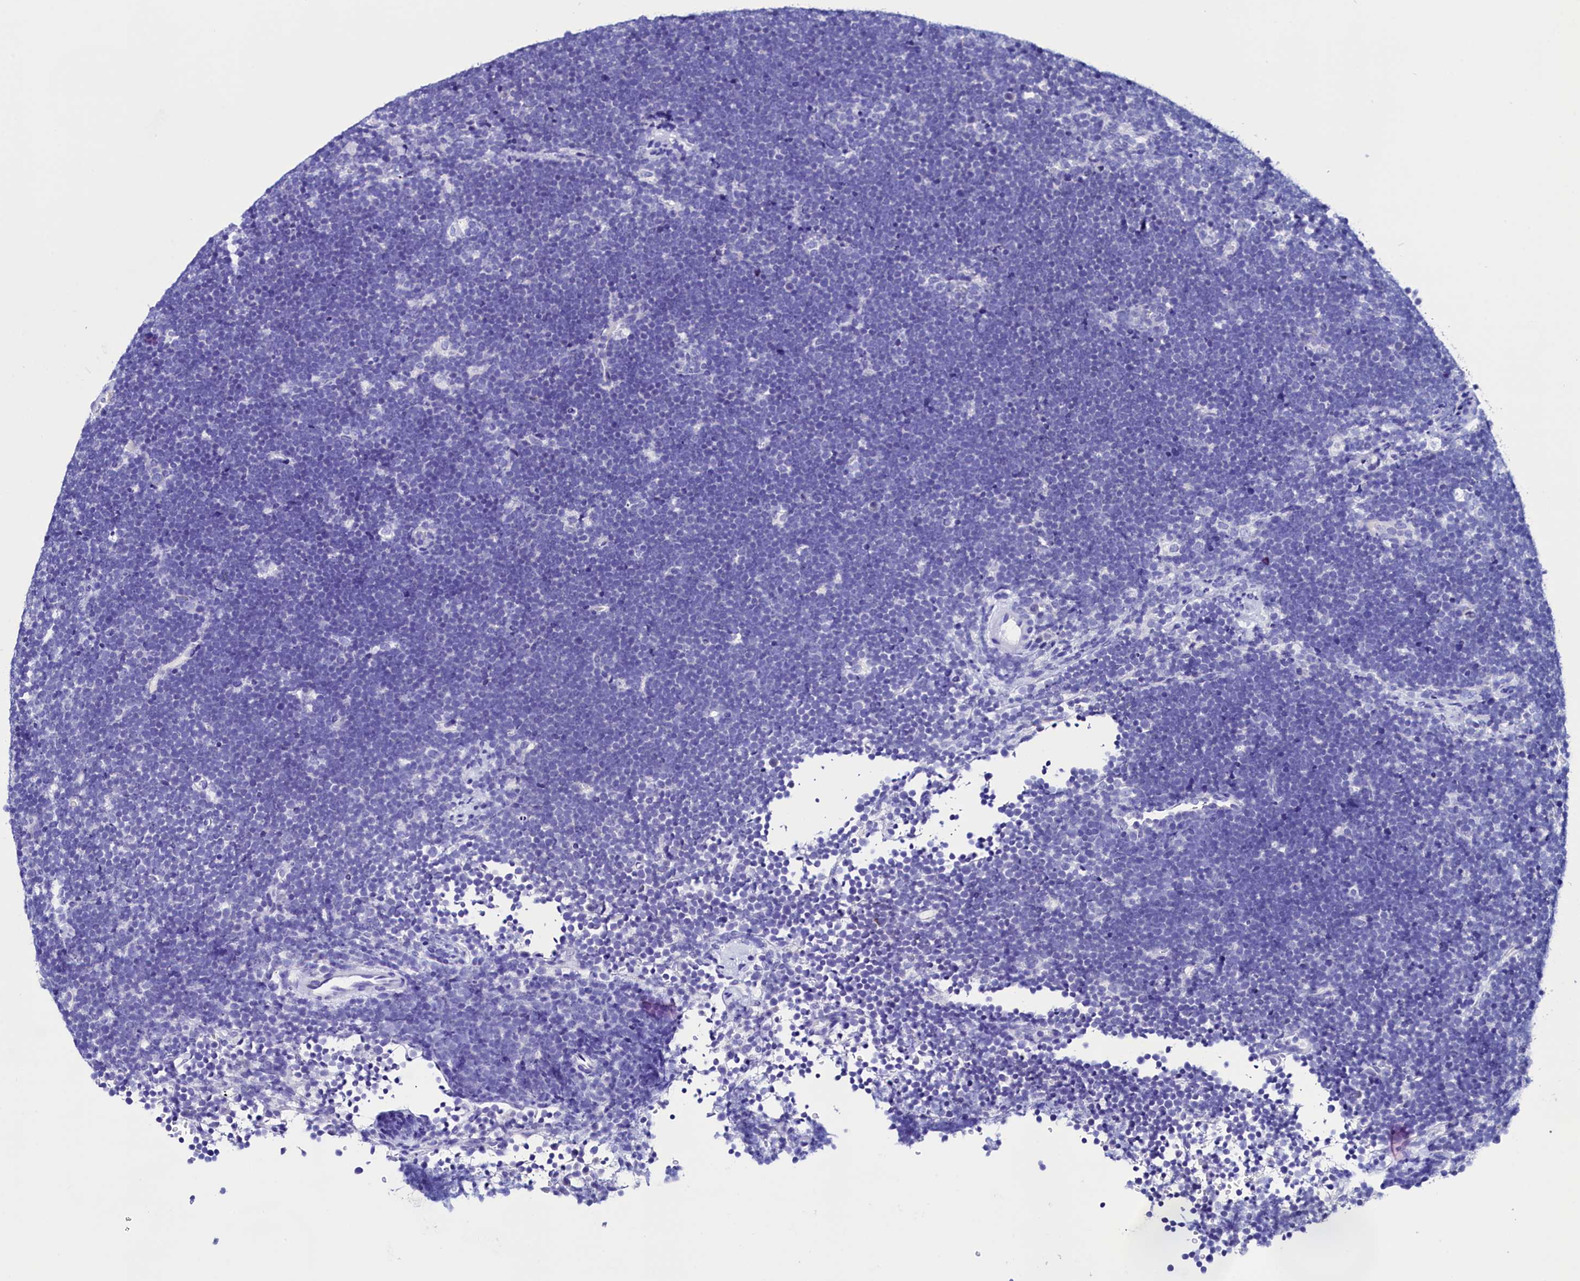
{"staining": {"intensity": "negative", "quantity": "none", "location": "none"}, "tissue": "lymphoma", "cell_type": "Tumor cells", "image_type": "cancer", "snomed": [{"axis": "morphology", "description": "Malignant lymphoma, non-Hodgkin's type, High grade"}, {"axis": "topography", "description": "Lymph node"}], "caption": "Protein analysis of lymphoma displays no significant expression in tumor cells.", "gene": "HAND1", "patient": {"sex": "male", "age": 13}}